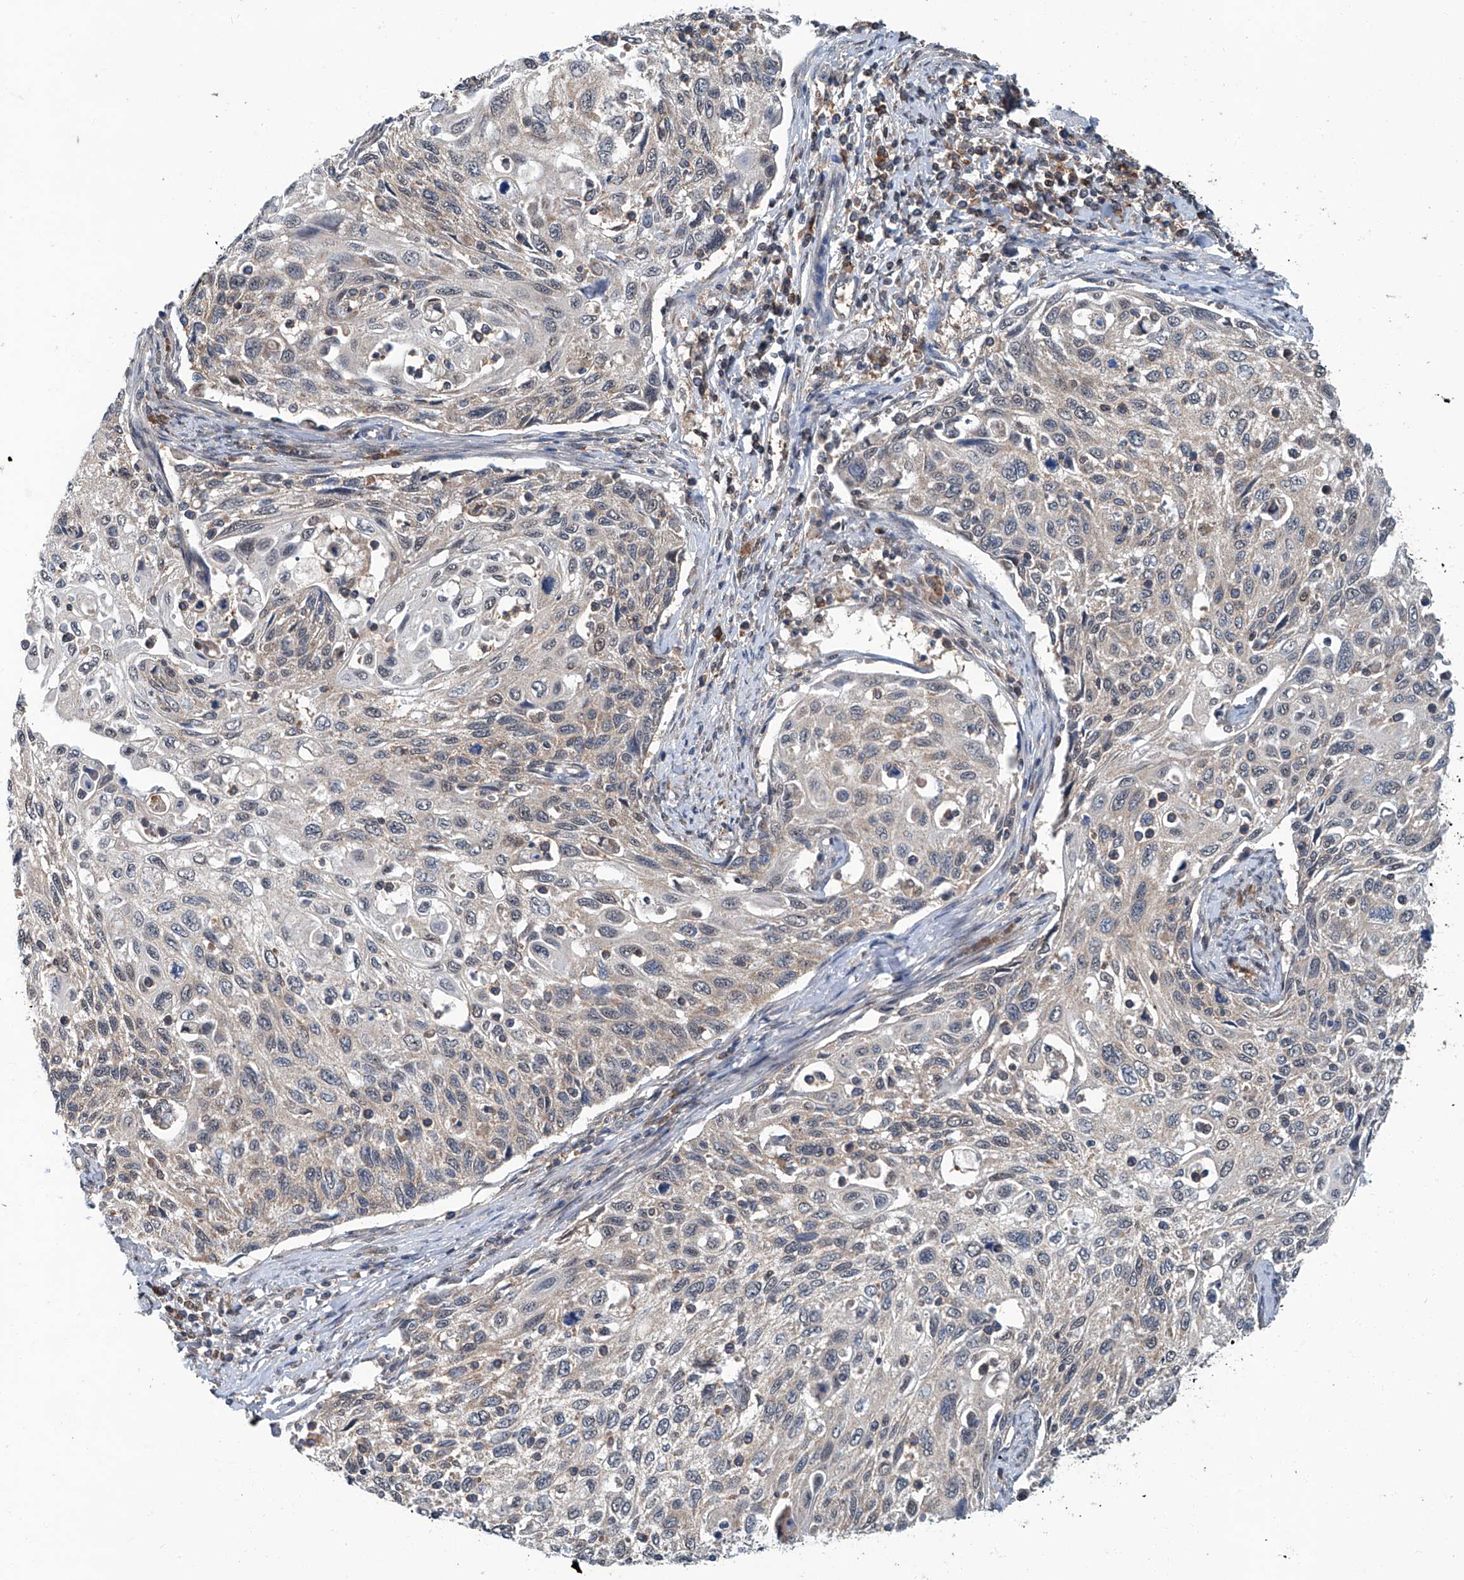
{"staining": {"intensity": "negative", "quantity": "none", "location": "none"}, "tissue": "cervical cancer", "cell_type": "Tumor cells", "image_type": "cancer", "snomed": [{"axis": "morphology", "description": "Squamous cell carcinoma, NOS"}, {"axis": "topography", "description": "Cervix"}], "caption": "Cervical cancer (squamous cell carcinoma) was stained to show a protein in brown. There is no significant staining in tumor cells.", "gene": "CLK1", "patient": {"sex": "female", "age": 70}}